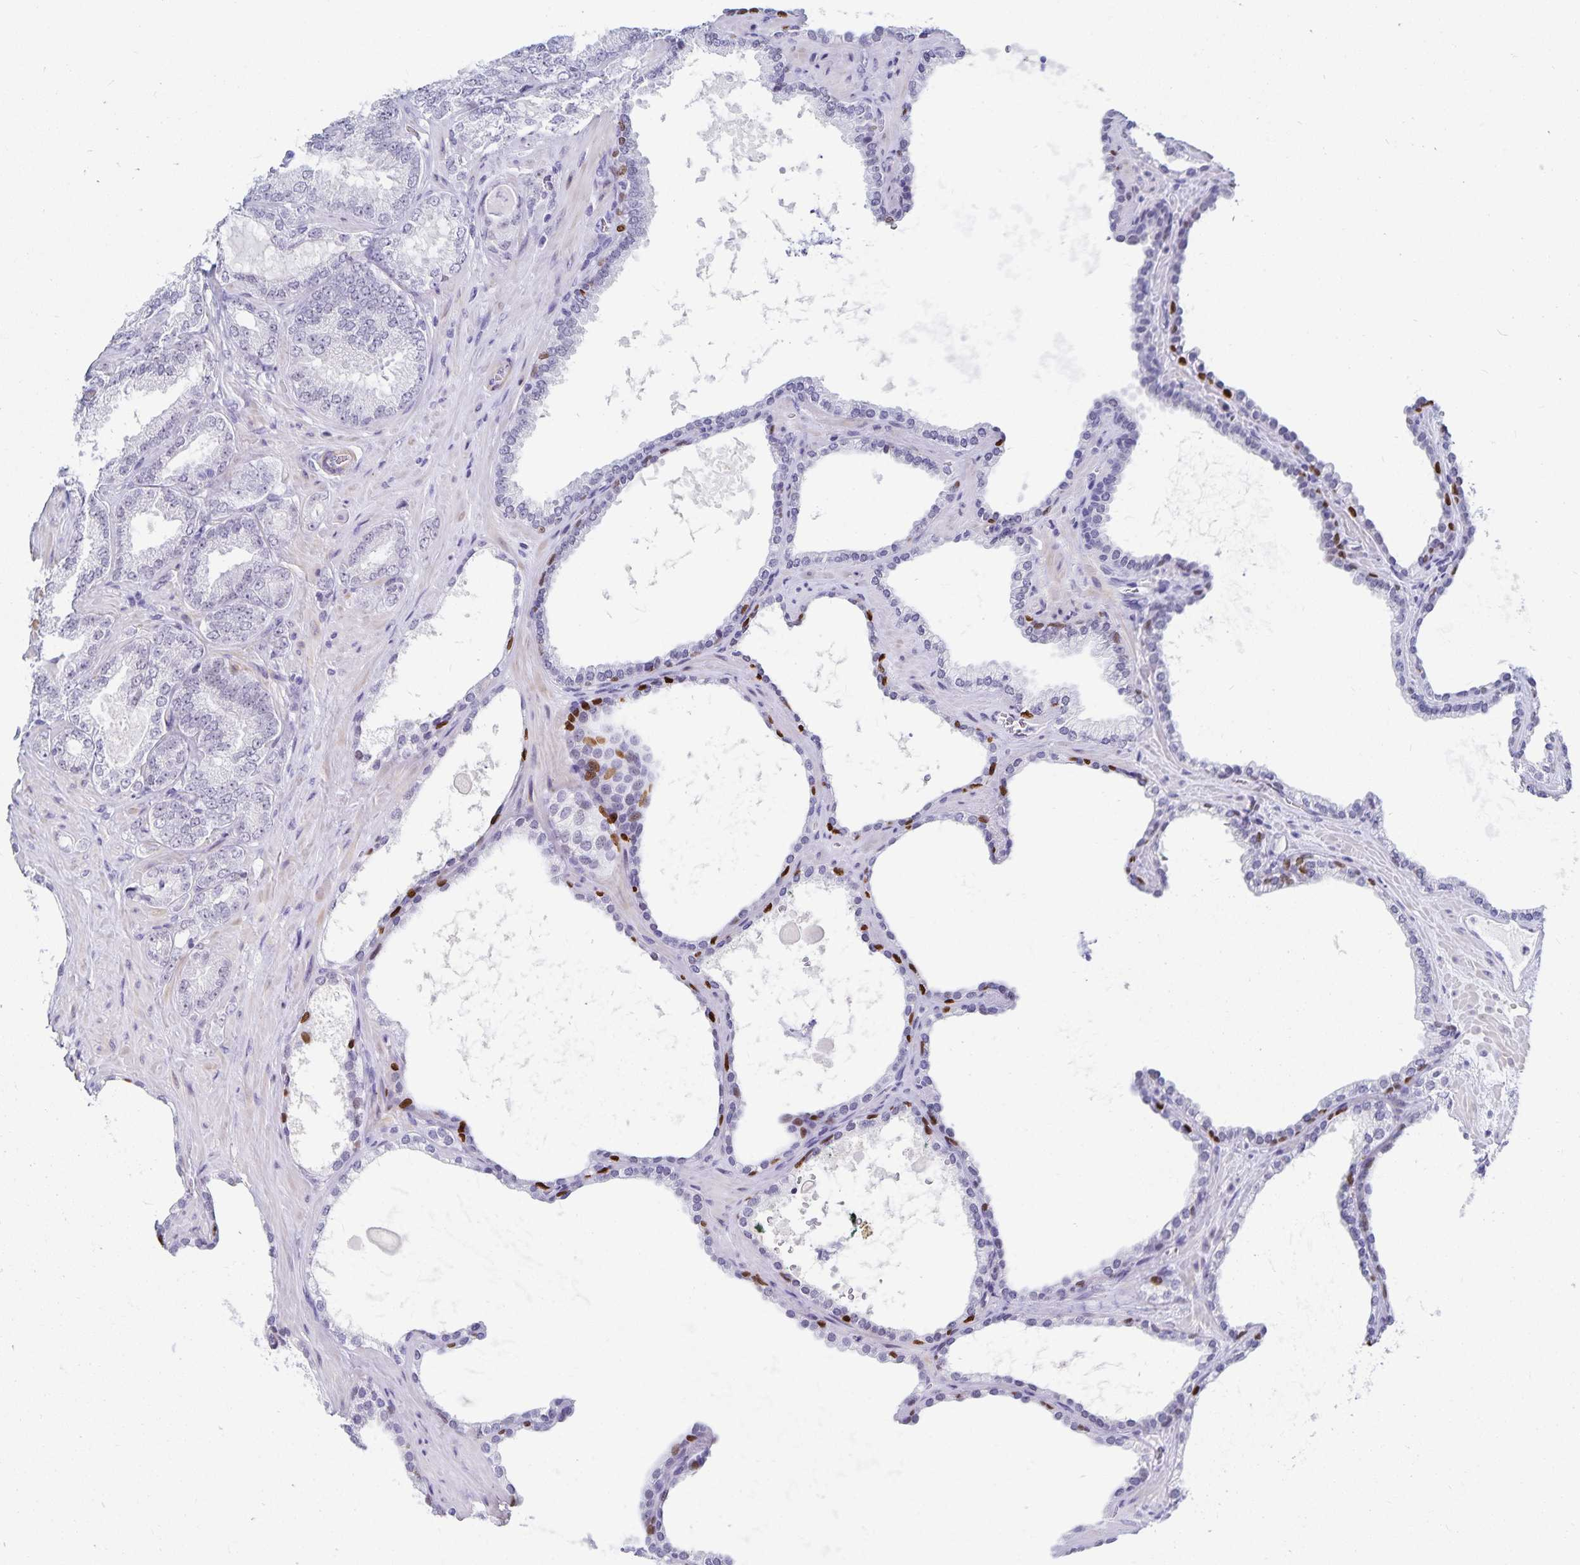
{"staining": {"intensity": "negative", "quantity": "none", "location": "none"}, "tissue": "prostate cancer", "cell_type": "Tumor cells", "image_type": "cancer", "snomed": [{"axis": "morphology", "description": "Adenocarcinoma, High grade"}, {"axis": "topography", "description": "Prostate"}], "caption": "A high-resolution histopathology image shows IHC staining of high-grade adenocarcinoma (prostate), which displays no significant staining in tumor cells. (DAB (3,3'-diaminobenzidine) IHC visualized using brightfield microscopy, high magnification).", "gene": "HMGB3", "patient": {"sex": "male", "age": 68}}